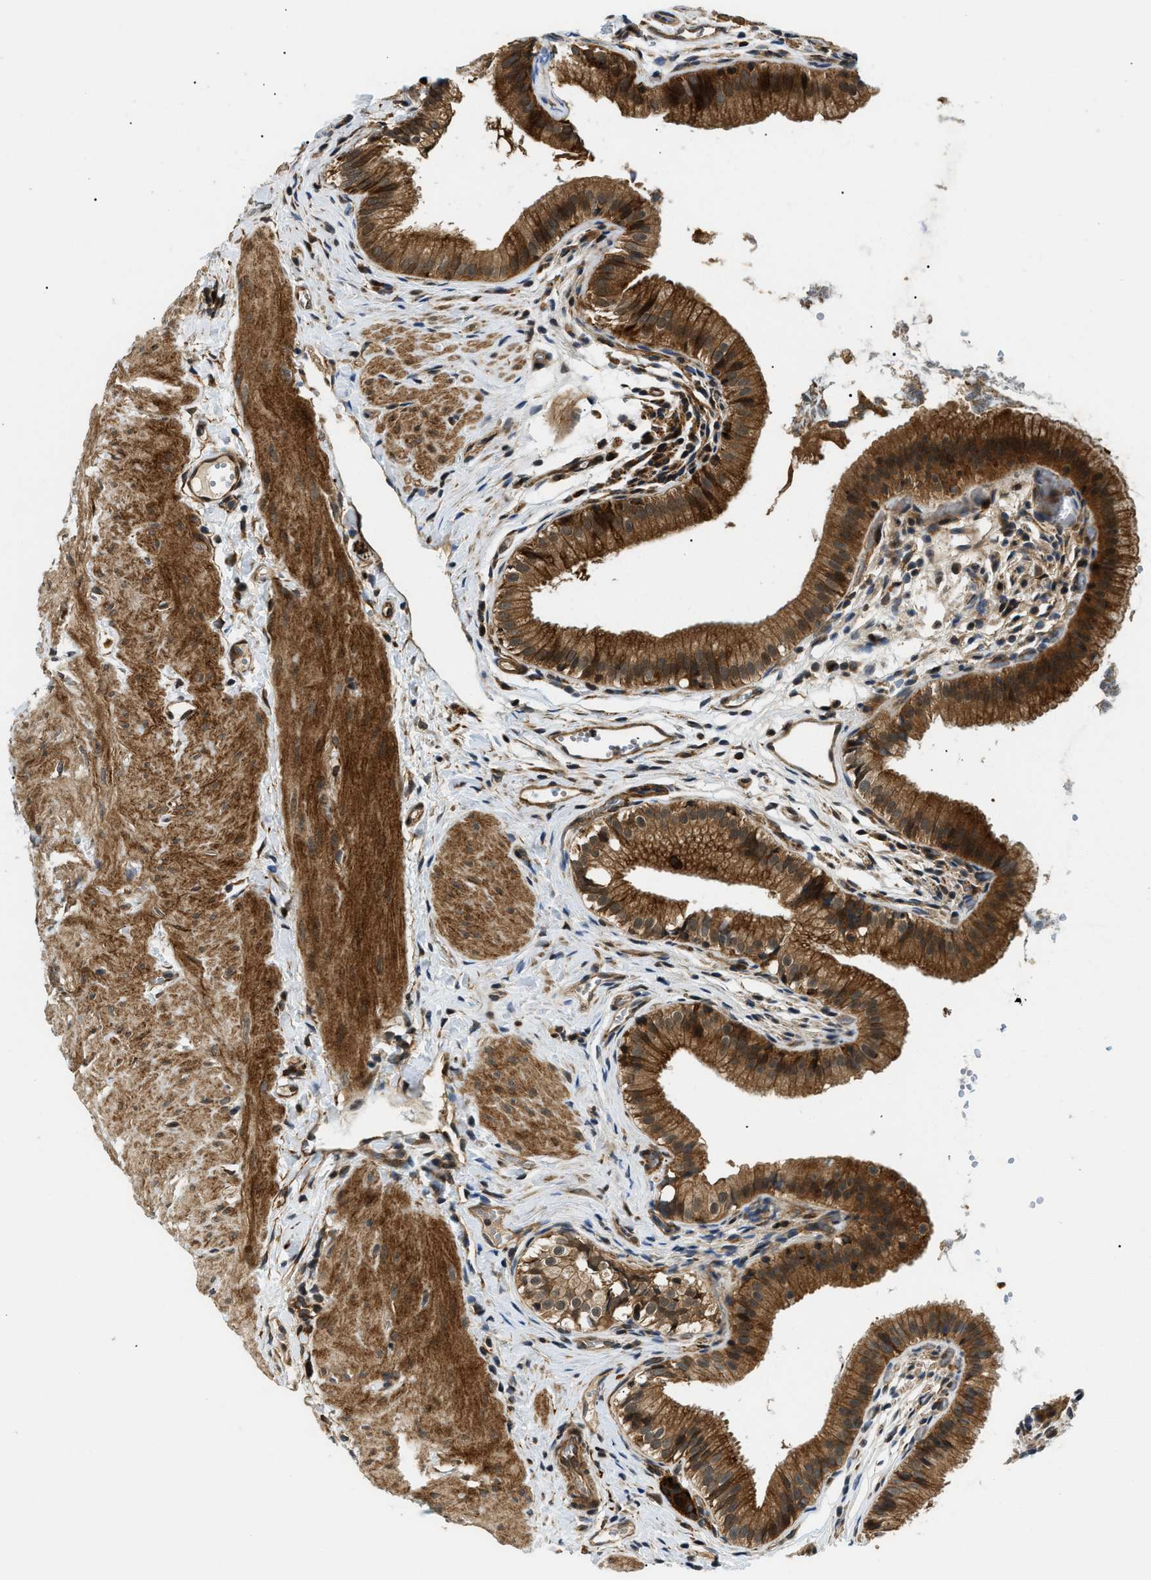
{"staining": {"intensity": "strong", "quantity": ">75%", "location": "cytoplasmic/membranous,nuclear"}, "tissue": "gallbladder", "cell_type": "Glandular cells", "image_type": "normal", "snomed": [{"axis": "morphology", "description": "Normal tissue, NOS"}, {"axis": "topography", "description": "Gallbladder"}], "caption": "Gallbladder stained for a protein (brown) exhibits strong cytoplasmic/membranous,nuclear positive staining in approximately >75% of glandular cells.", "gene": "ATP6AP1", "patient": {"sex": "female", "age": 26}}